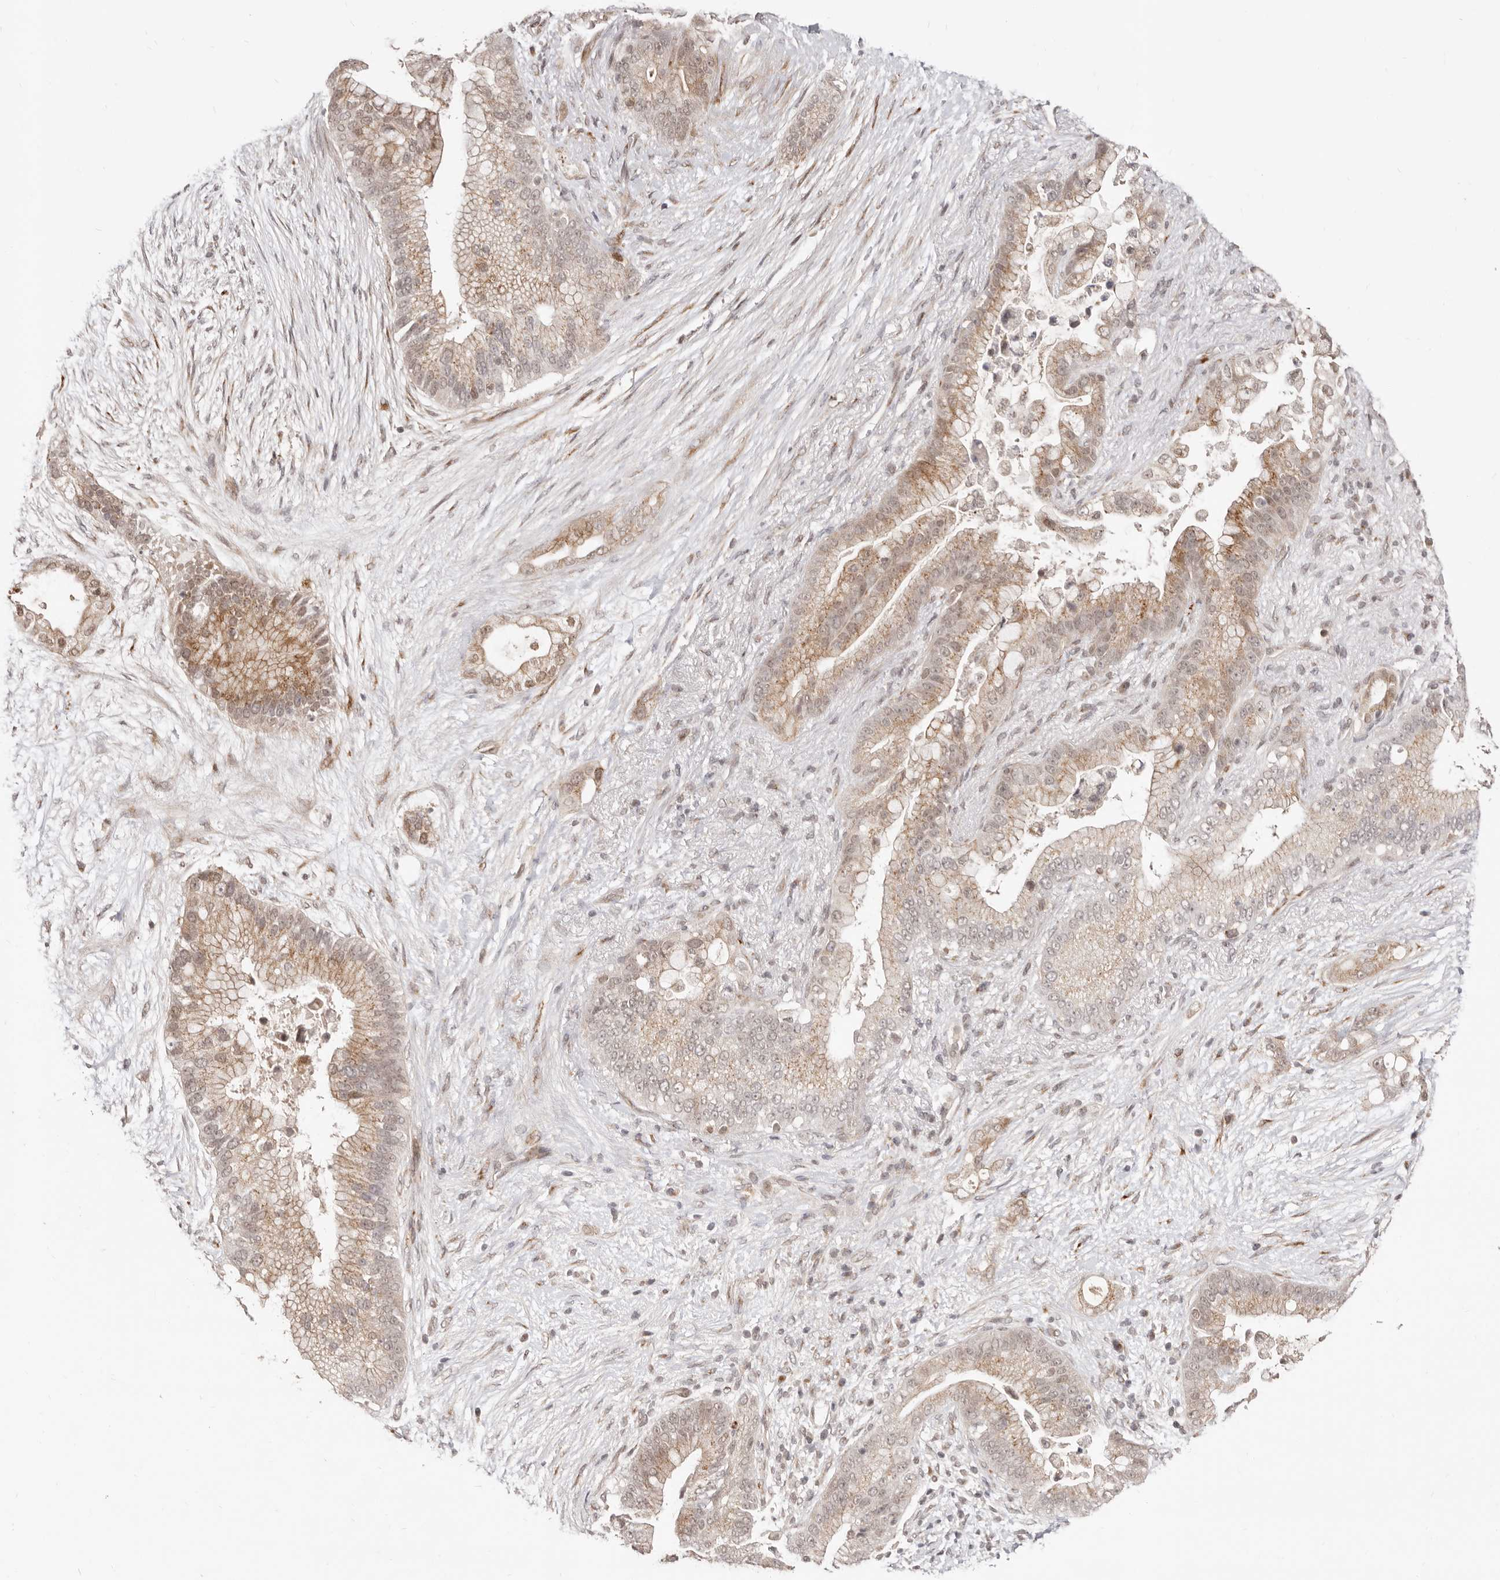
{"staining": {"intensity": "moderate", "quantity": ">75%", "location": "cytoplasmic/membranous,nuclear"}, "tissue": "pancreatic cancer", "cell_type": "Tumor cells", "image_type": "cancer", "snomed": [{"axis": "morphology", "description": "Adenocarcinoma, NOS"}, {"axis": "topography", "description": "Pancreas"}], "caption": "Pancreatic adenocarcinoma stained with a brown dye shows moderate cytoplasmic/membranous and nuclear positive expression in about >75% of tumor cells.", "gene": "SRCAP", "patient": {"sex": "male", "age": 53}}